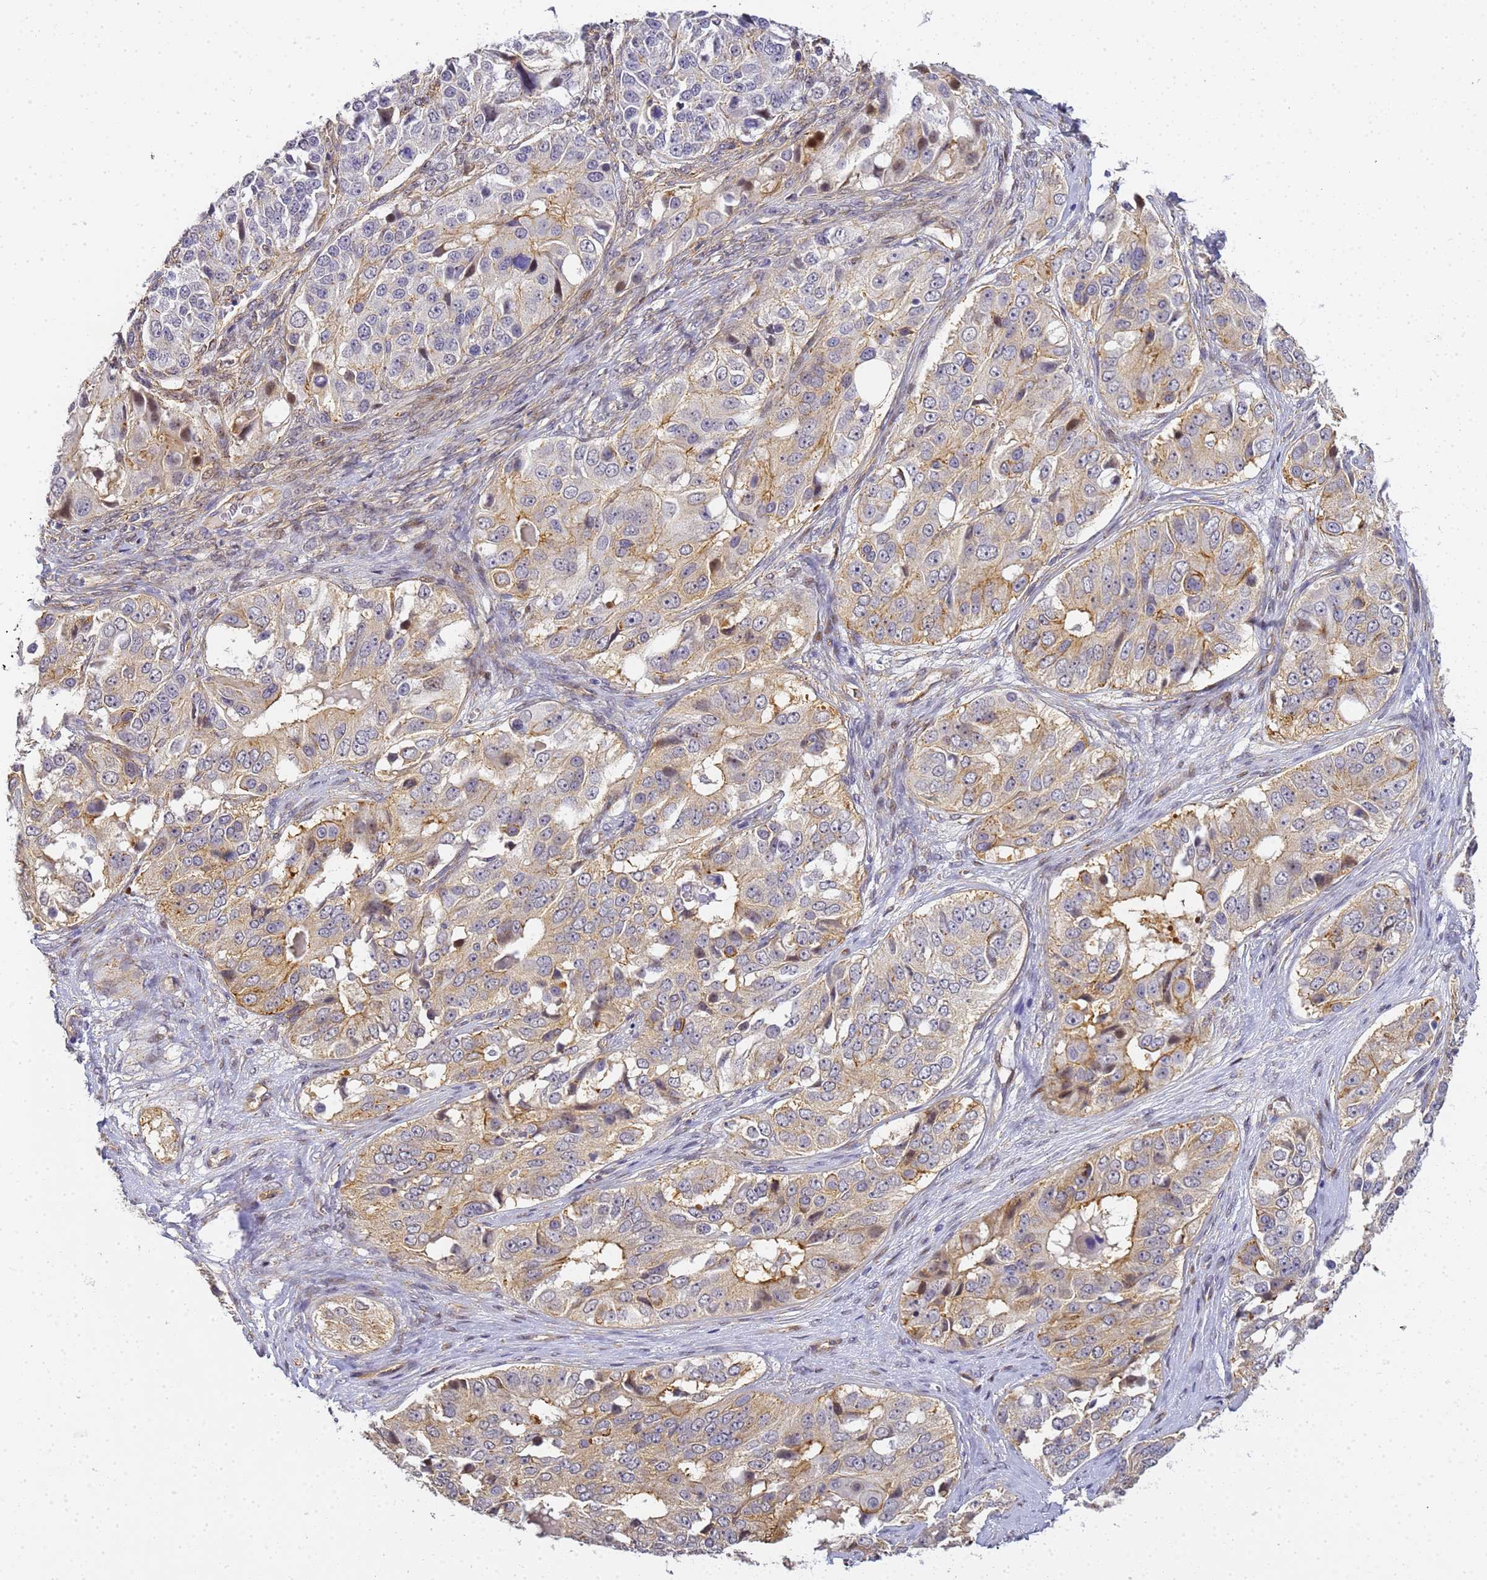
{"staining": {"intensity": "weak", "quantity": "25%-75%", "location": "cytoplasmic/membranous"}, "tissue": "ovarian cancer", "cell_type": "Tumor cells", "image_type": "cancer", "snomed": [{"axis": "morphology", "description": "Carcinoma, endometroid"}, {"axis": "topography", "description": "Ovary"}], "caption": "Weak cytoplasmic/membranous expression for a protein is identified in about 25%-75% of tumor cells of ovarian cancer (endometroid carcinoma) using immunohistochemistry (IHC).", "gene": "GON4L", "patient": {"sex": "female", "age": 51}}